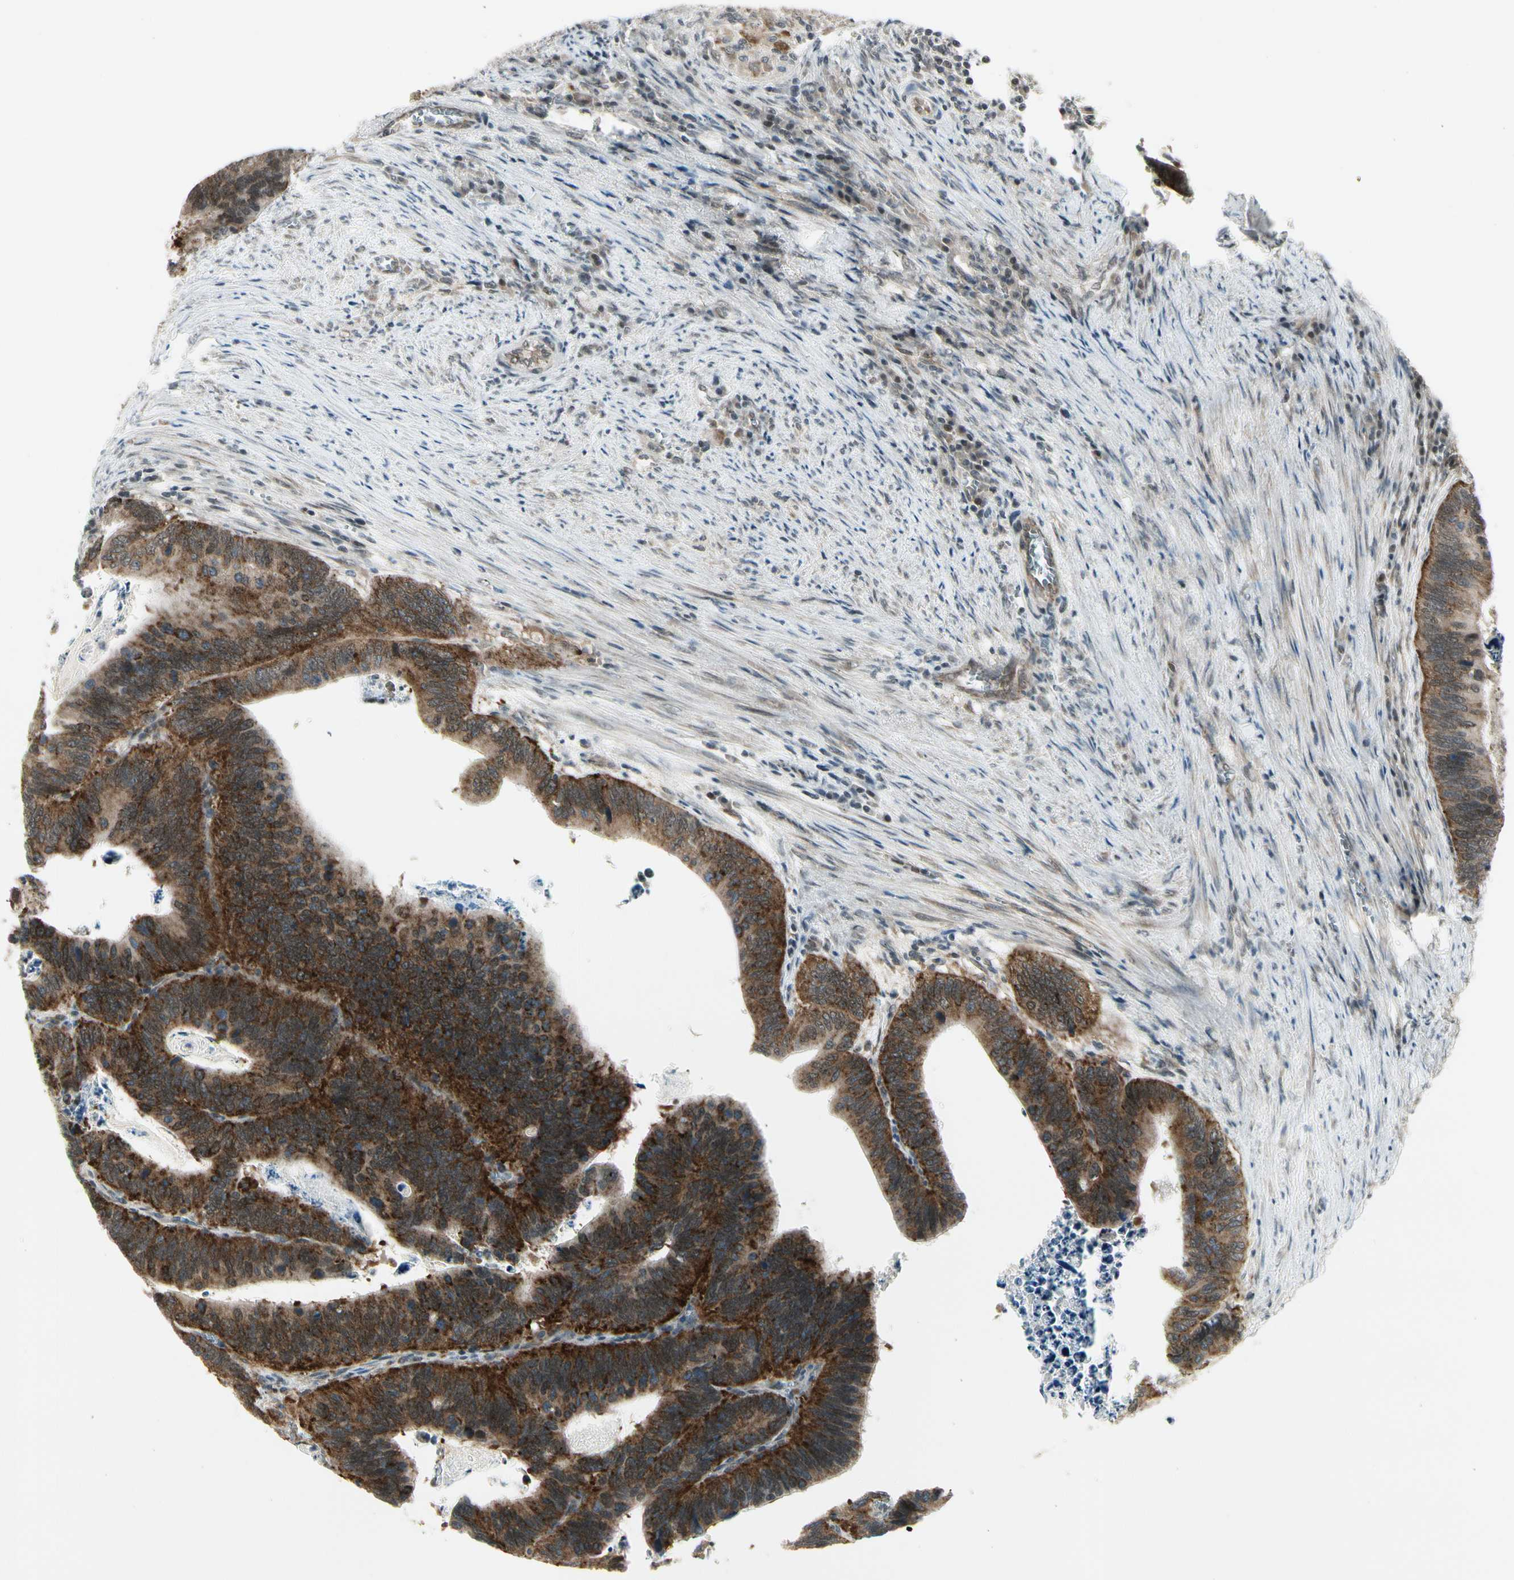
{"staining": {"intensity": "strong", "quantity": "25%-75%", "location": "cytoplasmic/membranous"}, "tissue": "colorectal cancer", "cell_type": "Tumor cells", "image_type": "cancer", "snomed": [{"axis": "morphology", "description": "Adenocarcinoma, NOS"}, {"axis": "topography", "description": "Colon"}], "caption": "Immunohistochemical staining of human adenocarcinoma (colorectal) exhibits high levels of strong cytoplasmic/membranous protein staining in approximately 25%-75% of tumor cells. (DAB IHC, brown staining for protein, blue staining for nuclei).", "gene": "SMN2", "patient": {"sex": "male", "age": 72}}